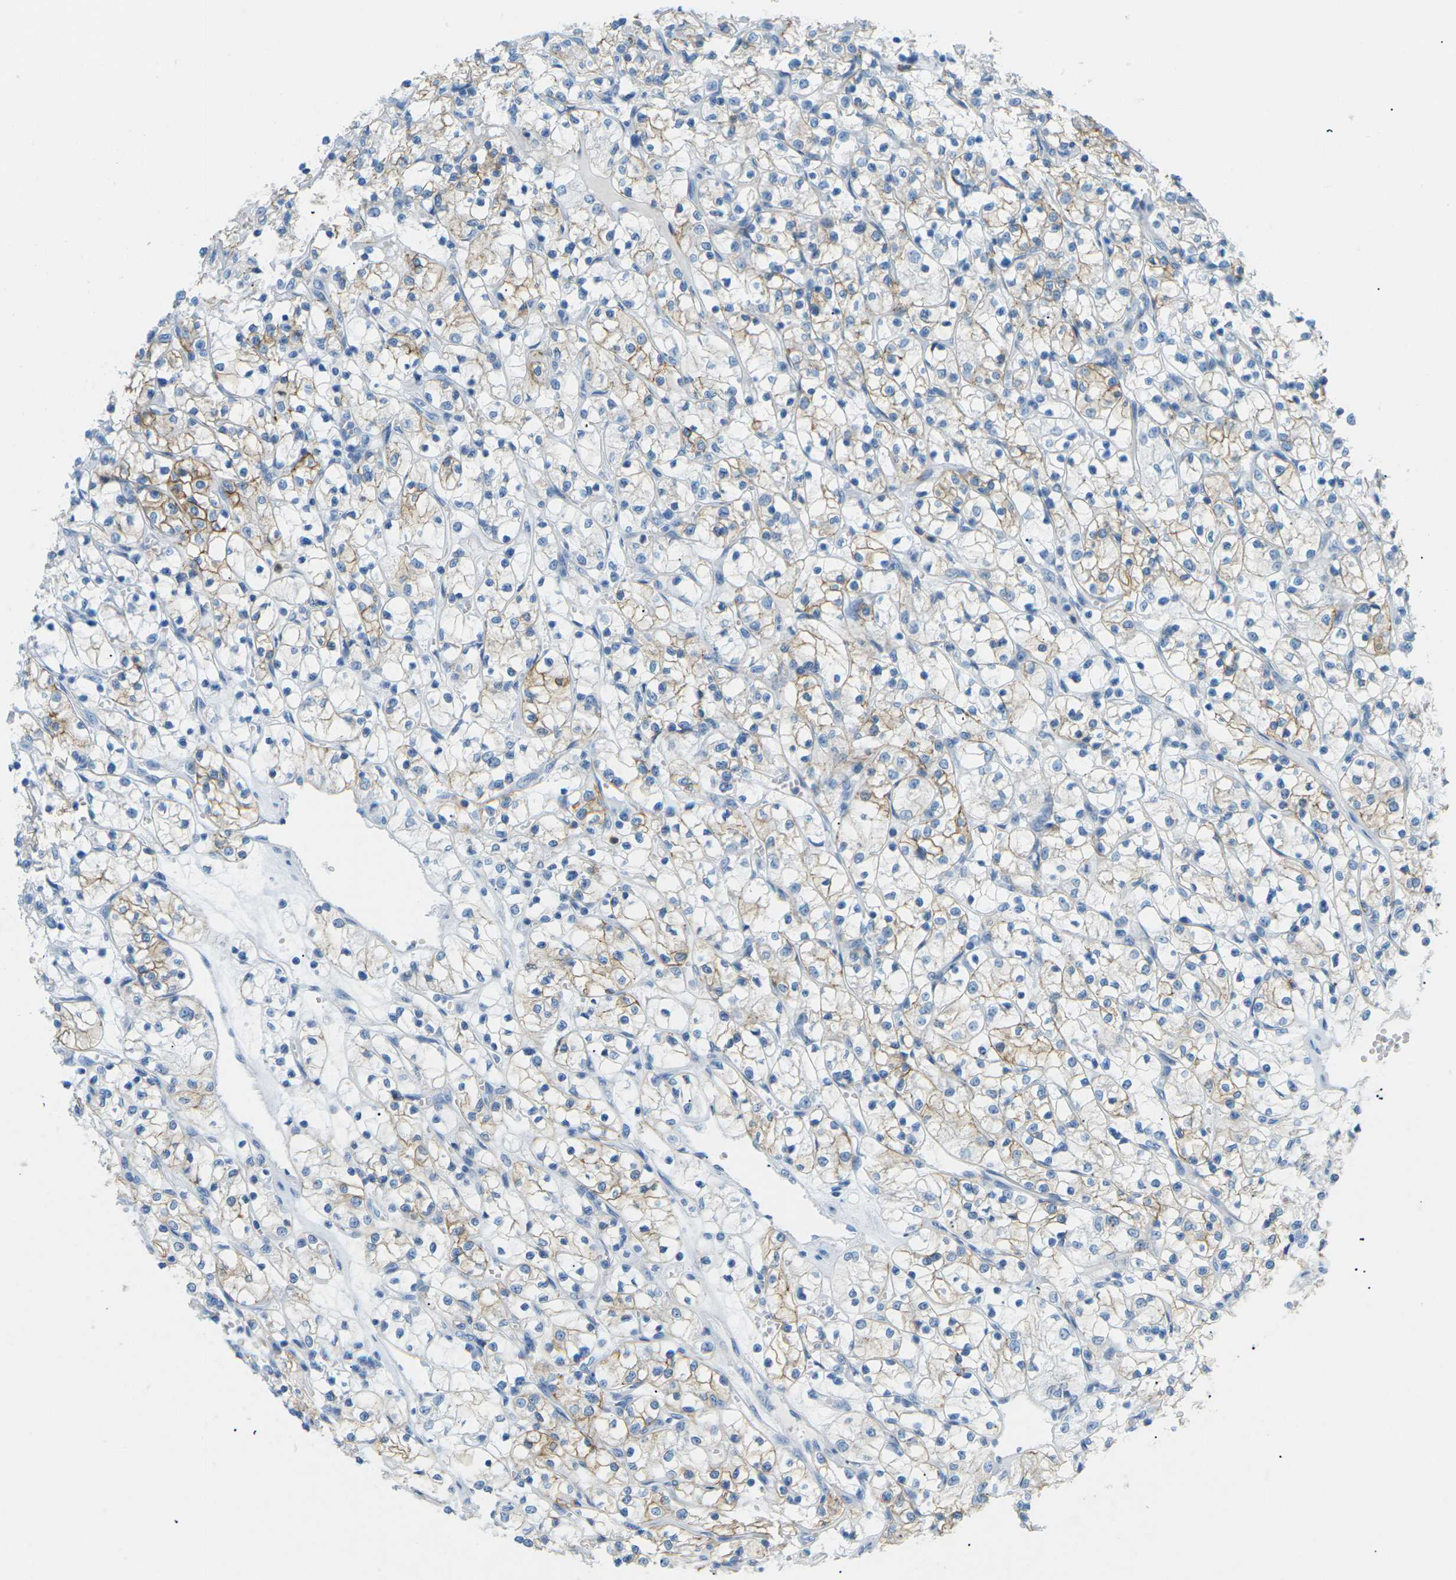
{"staining": {"intensity": "moderate", "quantity": "25%-75%", "location": "cytoplasmic/membranous"}, "tissue": "renal cancer", "cell_type": "Tumor cells", "image_type": "cancer", "snomed": [{"axis": "morphology", "description": "Adenocarcinoma, NOS"}, {"axis": "topography", "description": "Kidney"}], "caption": "Human adenocarcinoma (renal) stained for a protein (brown) reveals moderate cytoplasmic/membranous positive expression in about 25%-75% of tumor cells.", "gene": "CDH16", "patient": {"sex": "female", "age": 69}}